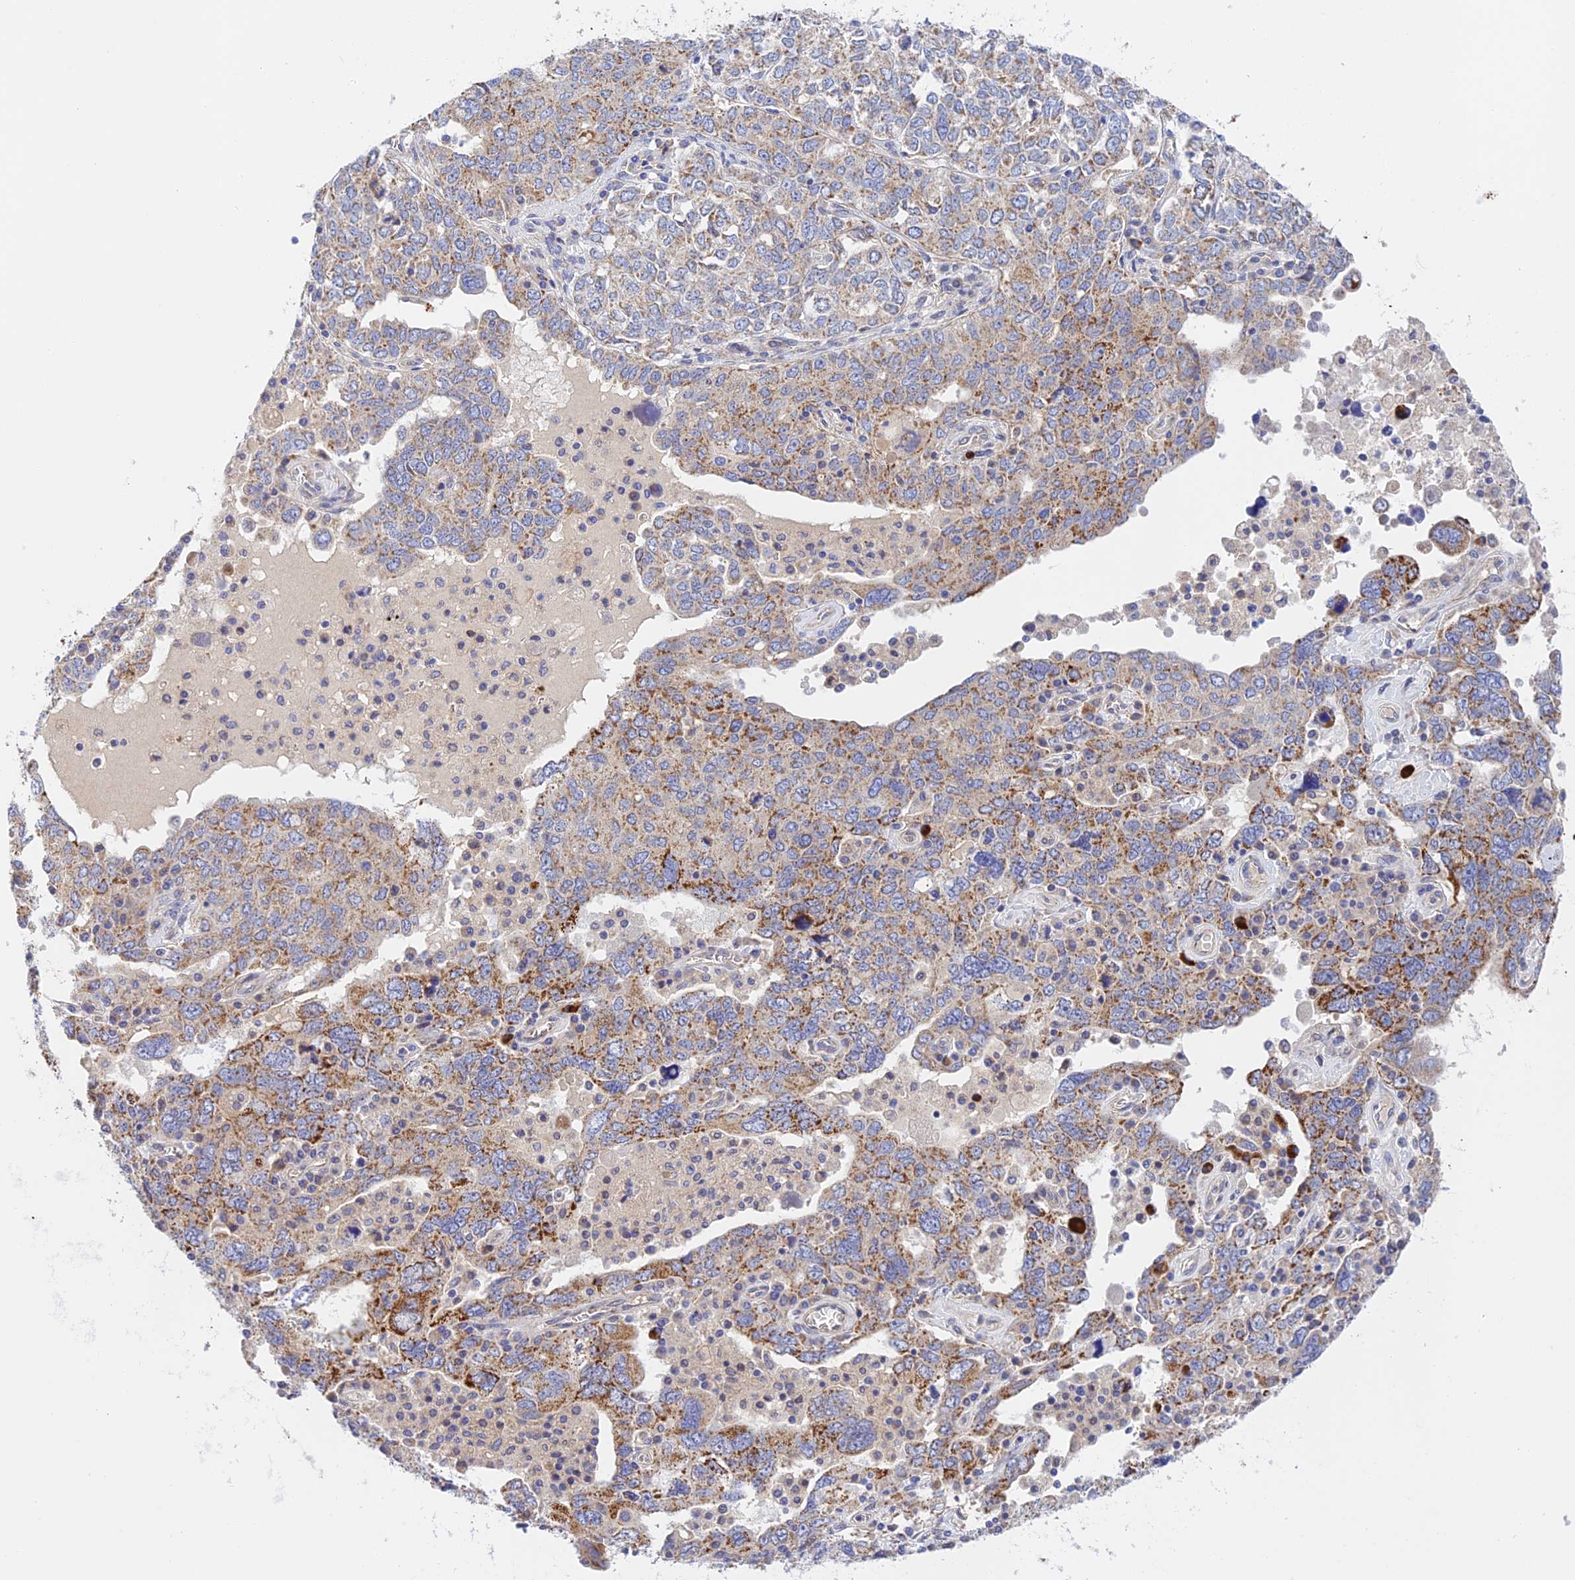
{"staining": {"intensity": "moderate", "quantity": "25%-75%", "location": "cytoplasmic/membranous"}, "tissue": "ovarian cancer", "cell_type": "Tumor cells", "image_type": "cancer", "snomed": [{"axis": "morphology", "description": "Carcinoma, endometroid"}, {"axis": "topography", "description": "Ovary"}], "caption": "A histopathology image of human ovarian endometroid carcinoma stained for a protein exhibits moderate cytoplasmic/membranous brown staining in tumor cells.", "gene": "RANBP6", "patient": {"sex": "female", "age": 62}}